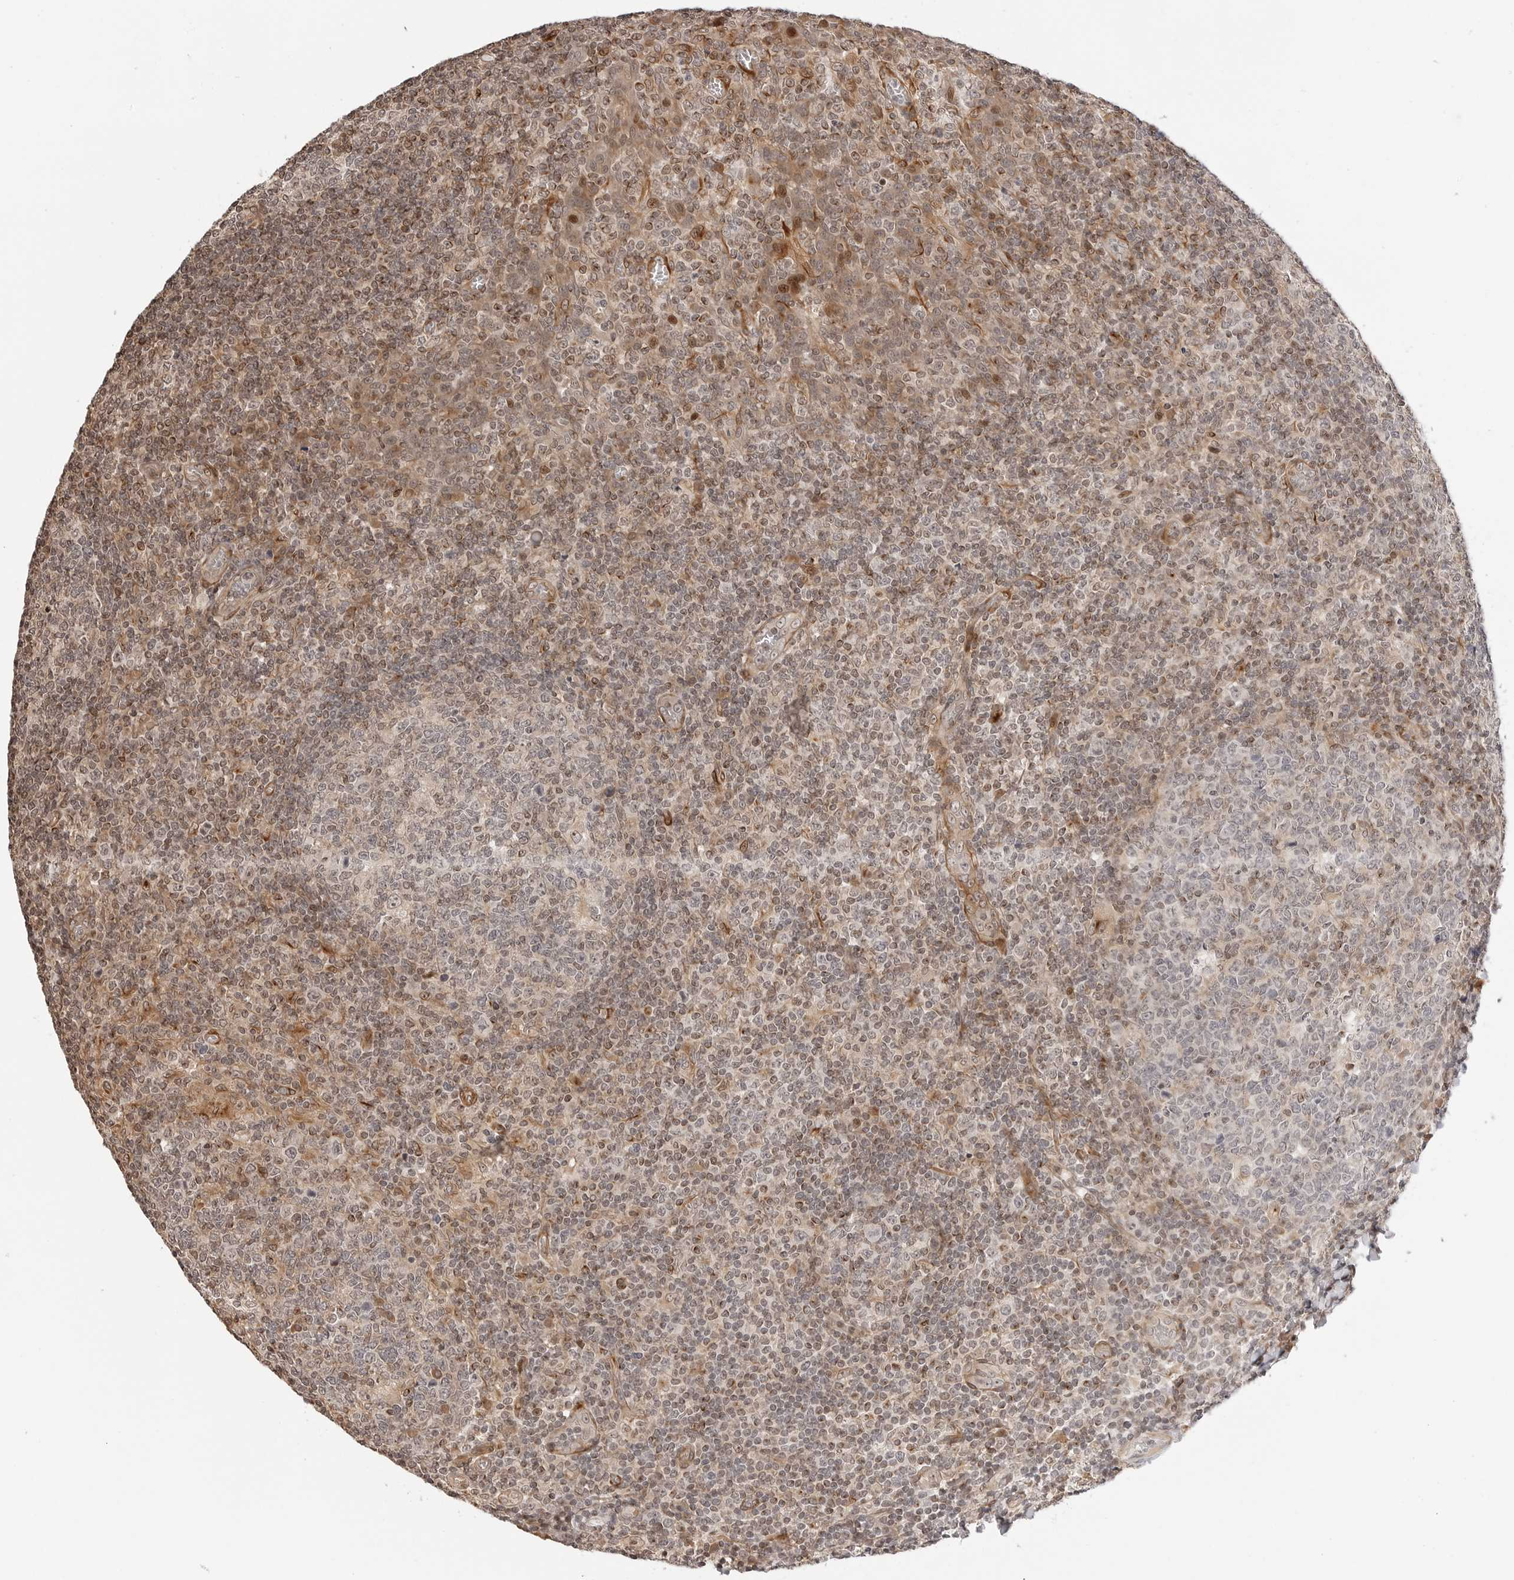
{"staining": {"intensity": "weak", "quantity": "25%-75%", "location": "nuclear"}, "tissue": "tonsil", "cell_type": "Germinal center cells", "image_type": "normal", "snomed": [{"axis": "morphology", "description": "Normal tissue, NOS"}, {"axis": "topography", "description": "Tonsil"}], "caption": "Protein expression analysis of normal human tonsil reveals weak nuclear positivity in about 25%-75% of germinal center cells. Ihc stains the protein of interest in brown and the nuclei are stained blue.", "gene": "GEM", "patient": {"sex": "female", "age": 19}}